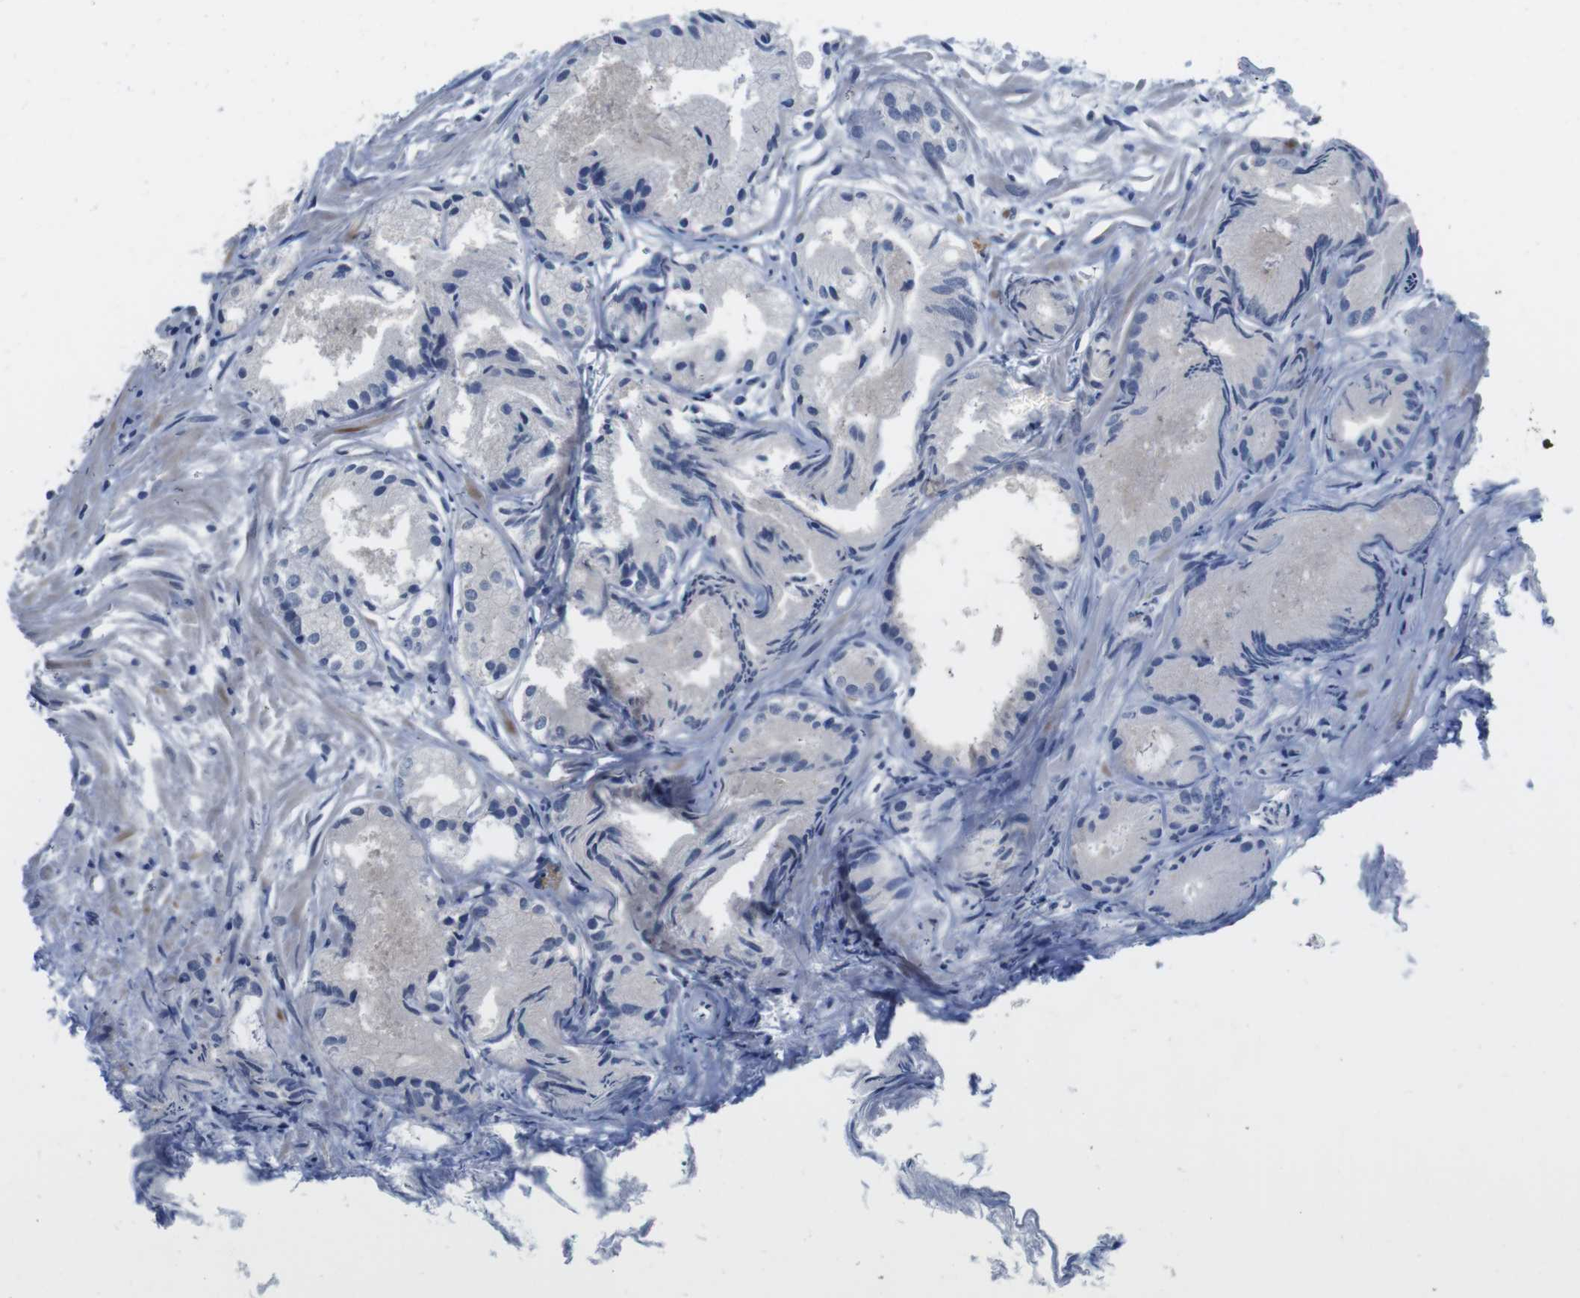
{"staining": {"intensity": "negative", "quantity": "none", "location": "none"}, "tissue": "prostate cancer", "cell_type": "Tumor cells", "image_type": "cancer", "snomed": [{"axis": "morphology", "description": "Adenocarcinoma, Low grade"}, {"axis": "topography", "description": "Prostate"}], "caption": "Tumor cells show no significant protein staining in prostate cancer (low-grade adenocarcinoma).", "gene": "FADD", "patient": {"sex": "male", "age": 72}}